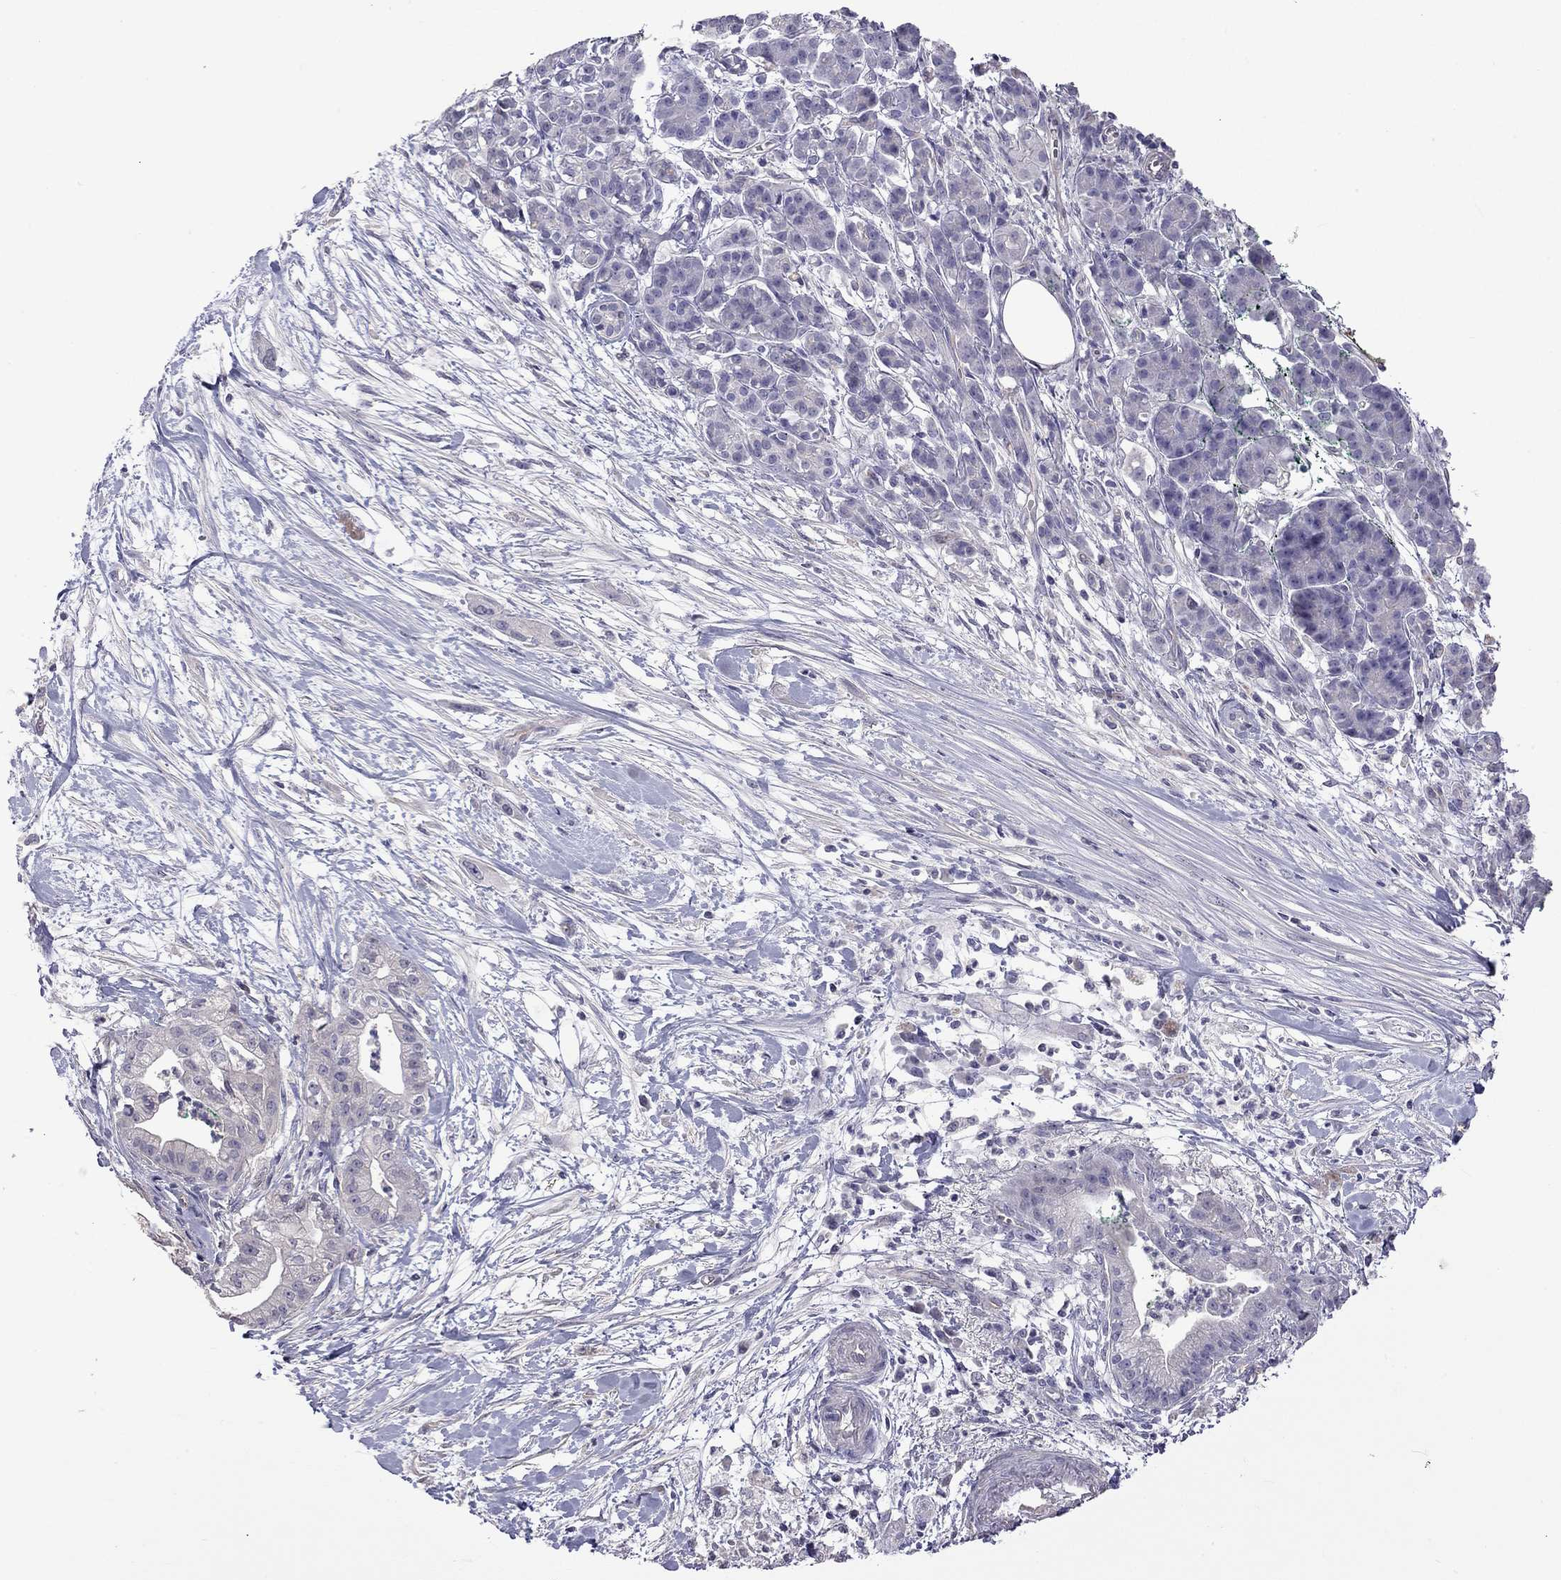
{"staining": {"intensity": "negative", "quantity": "none", "location": "none"}, "tissue": "pancreatic cancer", "cell_type": "Tumor cells", "image_type": "cancer", "snomed": [{"axis": "morphology", "description": "Normal tissue, NOS"}, {"axis": "morphology", "description": "Adenocarcinoma, NOS"}, {"axis": "topography", "description": "Lymph node"}, {"axis": "topography", "description": "Pancreas"}], "caption": "DAB (3,3'-diaminobenzidine) immunohistochemical staining of human adenocarcinoma (pancreatic) reveals no significant staining in tumor cells.", "gene": "FEZ1", "patient": {"sex": "female", "age": 58}}